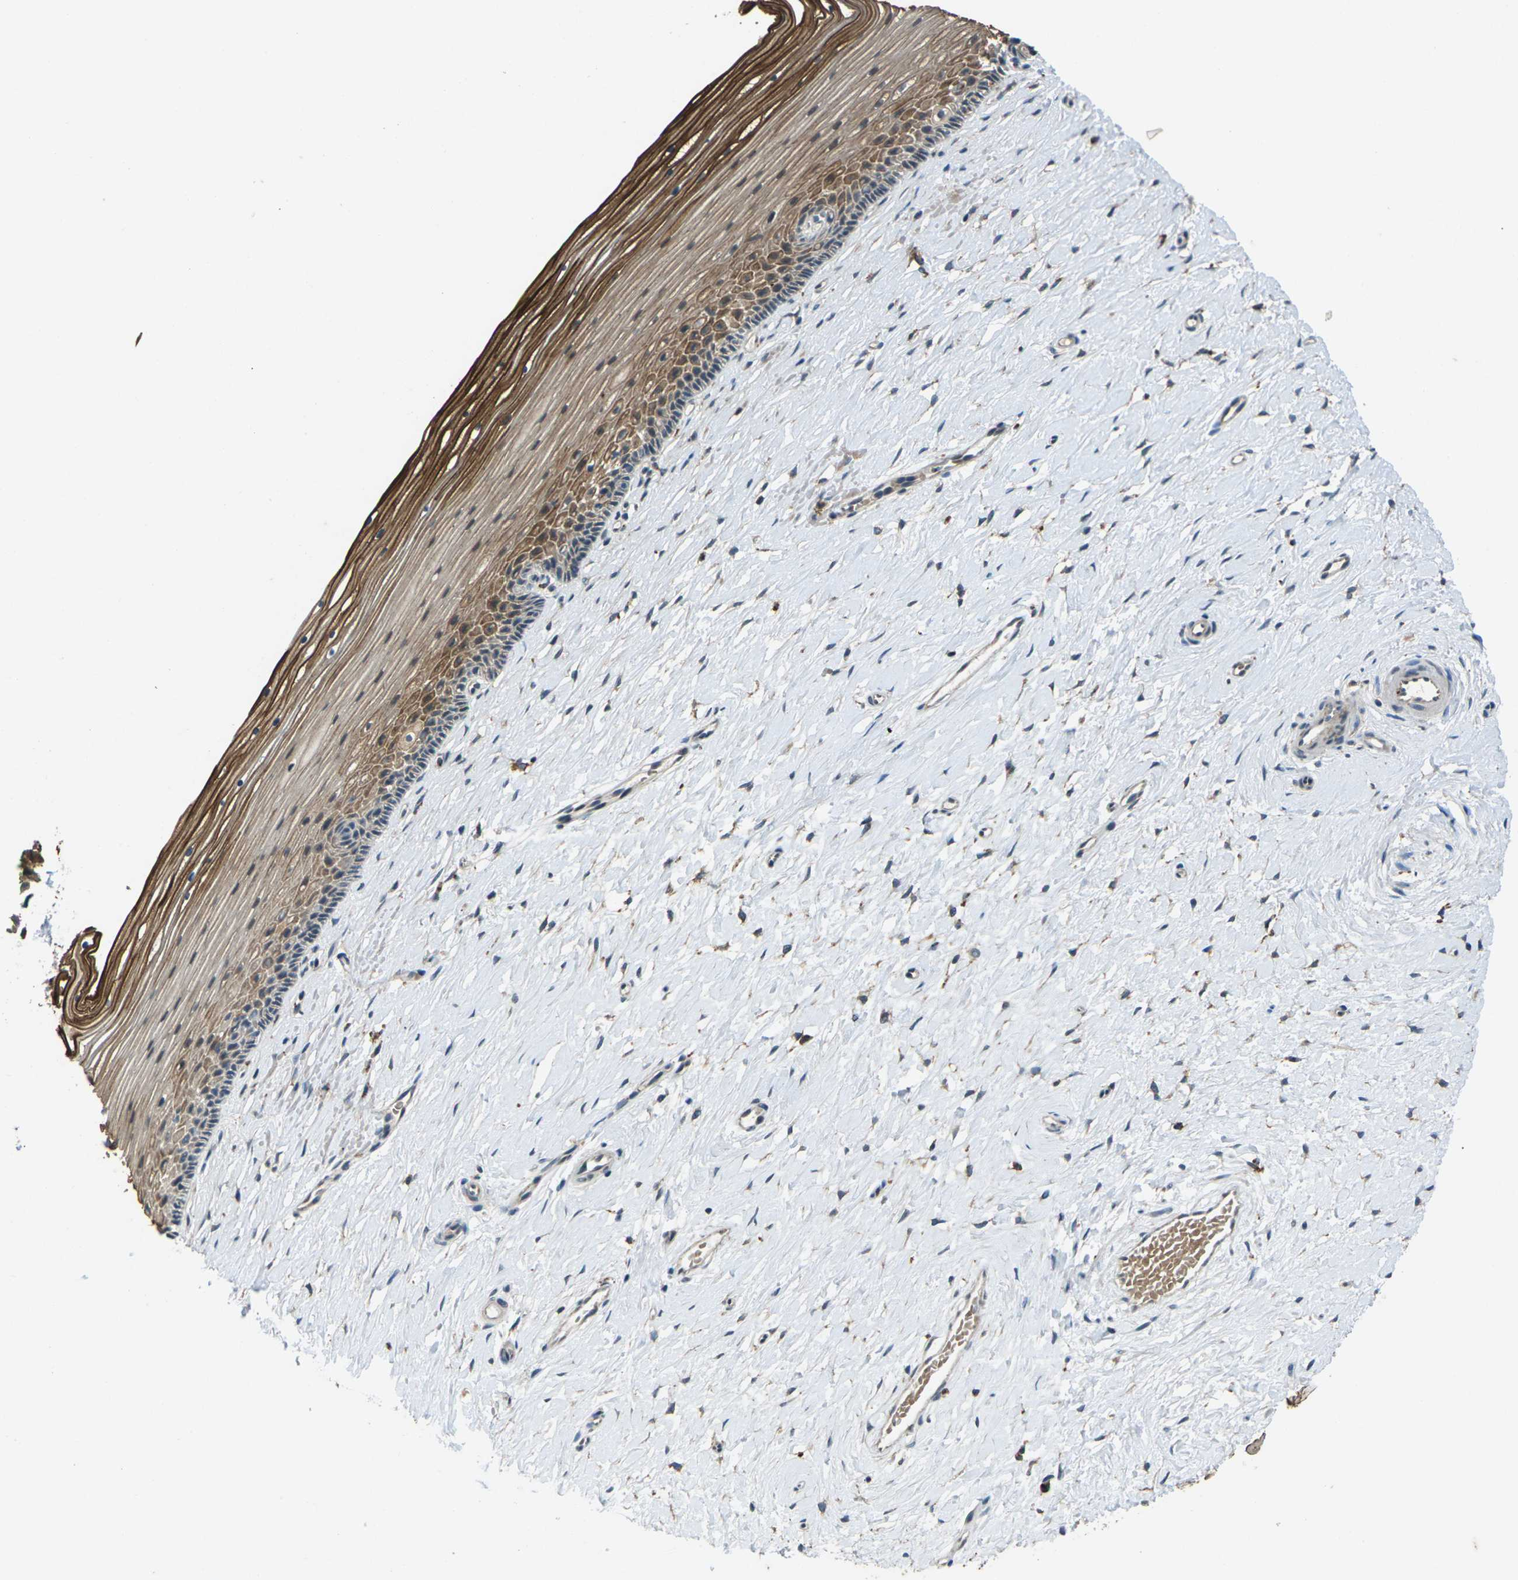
{"staining": {"intensity": "moderate", "quantity": ">75%", "location": "cytoplasmic/membranous"}, "tissue": "cervix", "cell_type": "Glandular cells", "image_type": "normal", "snomed": [{"axis": "morphology", "description": "Normal tissue, NOS"}, {"axis": "topography", "description": "Cervix"}], "caption": "Glandular cells display medium levels of moderate cytoplasmic/membranous staining in about >75% of cells in unremarkable cervix. Immunohistochemistry (ihc) stains the protein in brown and the nuclei are stained blue.", "gene": "SLC31A2", "patient": {"sex": "female", "age": 39}}